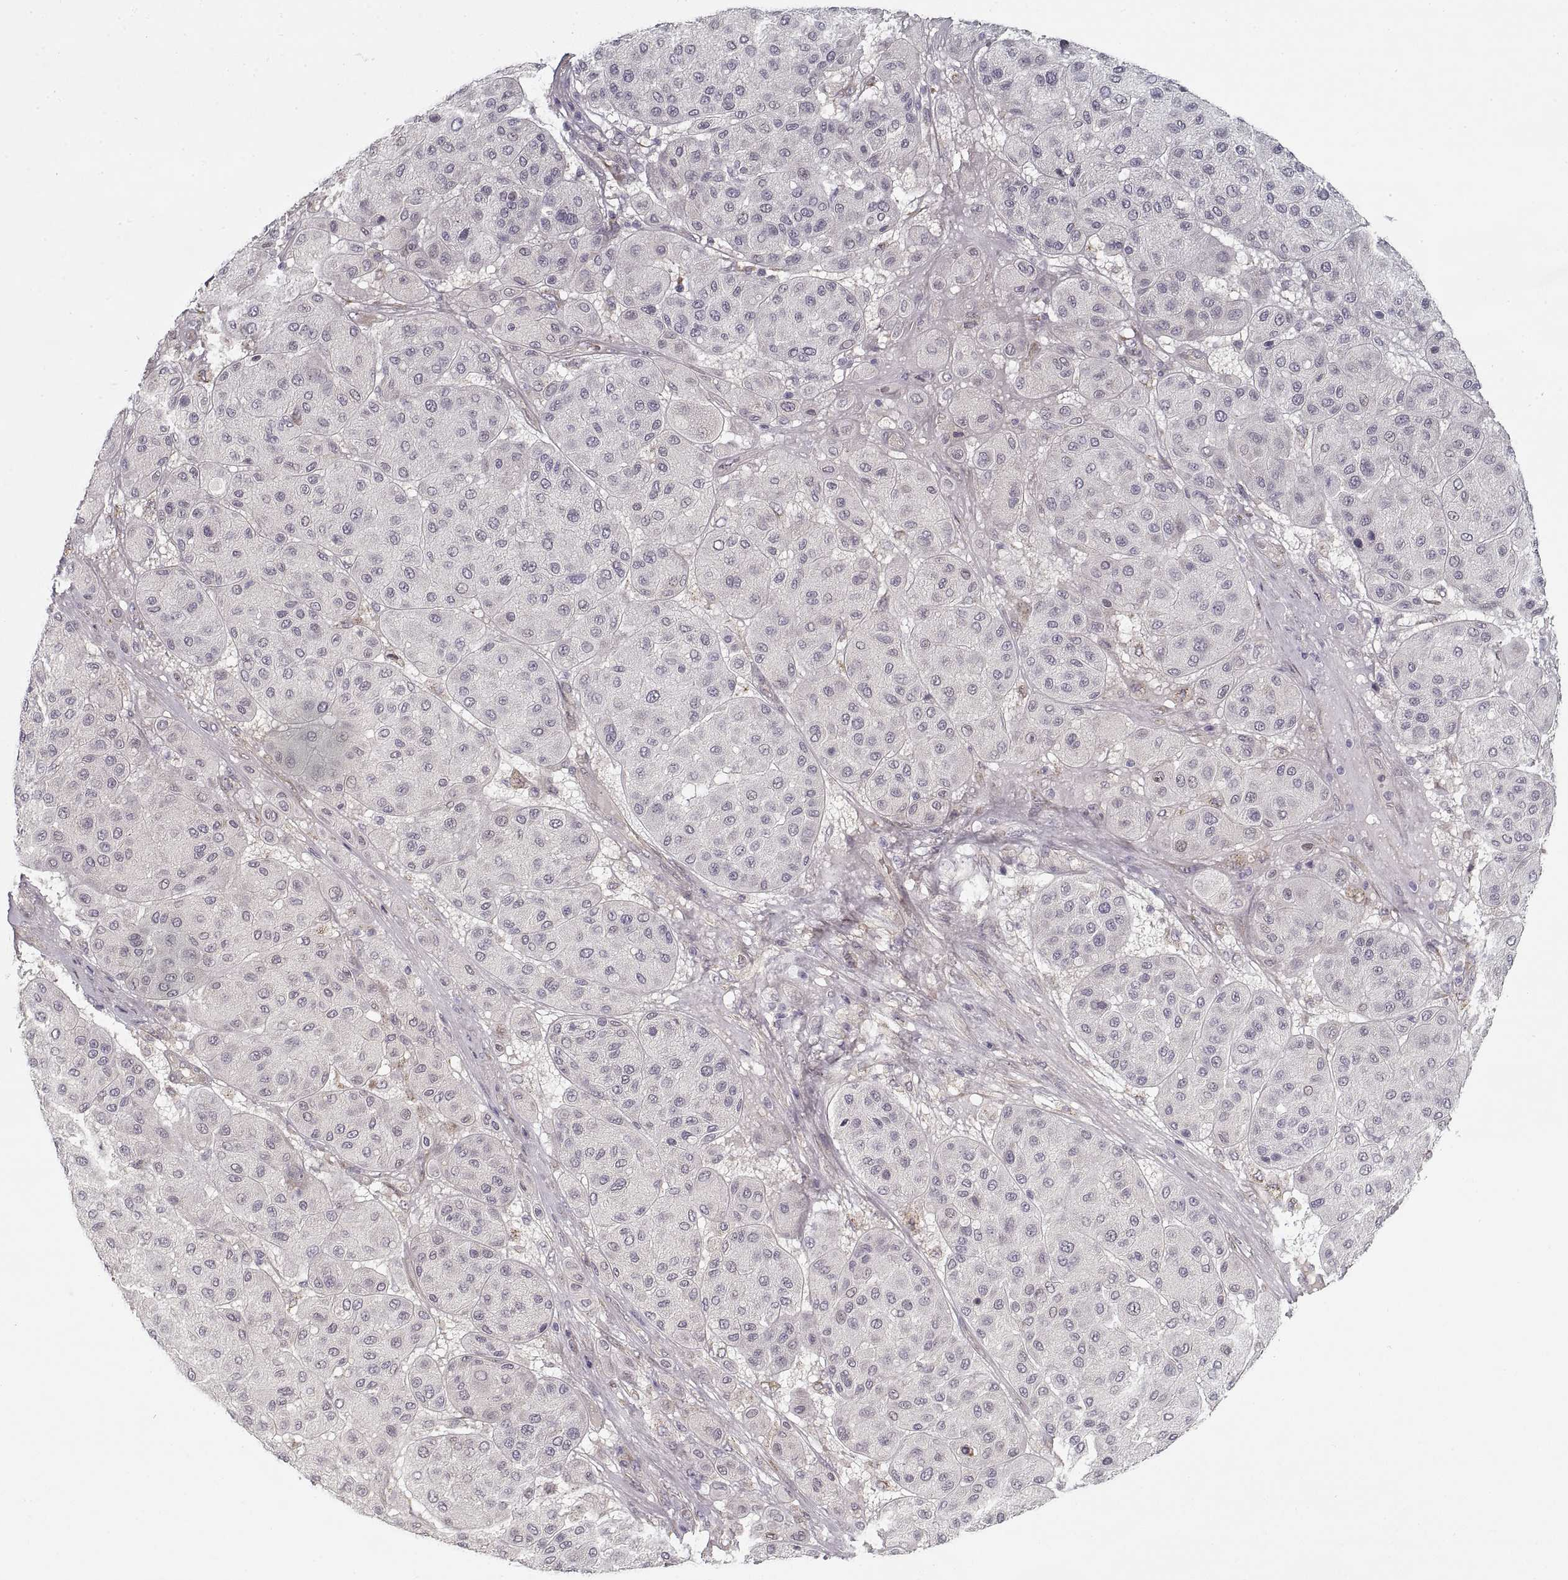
{"staining": {"intensity": "negative", "quantity": "none", "location": "none"}, "tissue": "melanoma", "cell_type": "Tumor cells", "image_type": "cancer", "snomed": [{"axis": "morphology", "description": "Malignant melanoma, Metastatic site"}, {"axis": "topography", "description": "Smooth muscle"}], "caption": "There is no significant expression in tumor cells of malignant melanoma (metastatic site).", "gene": "LAMB2", "patient": {"sex": "male", "age": 41}}